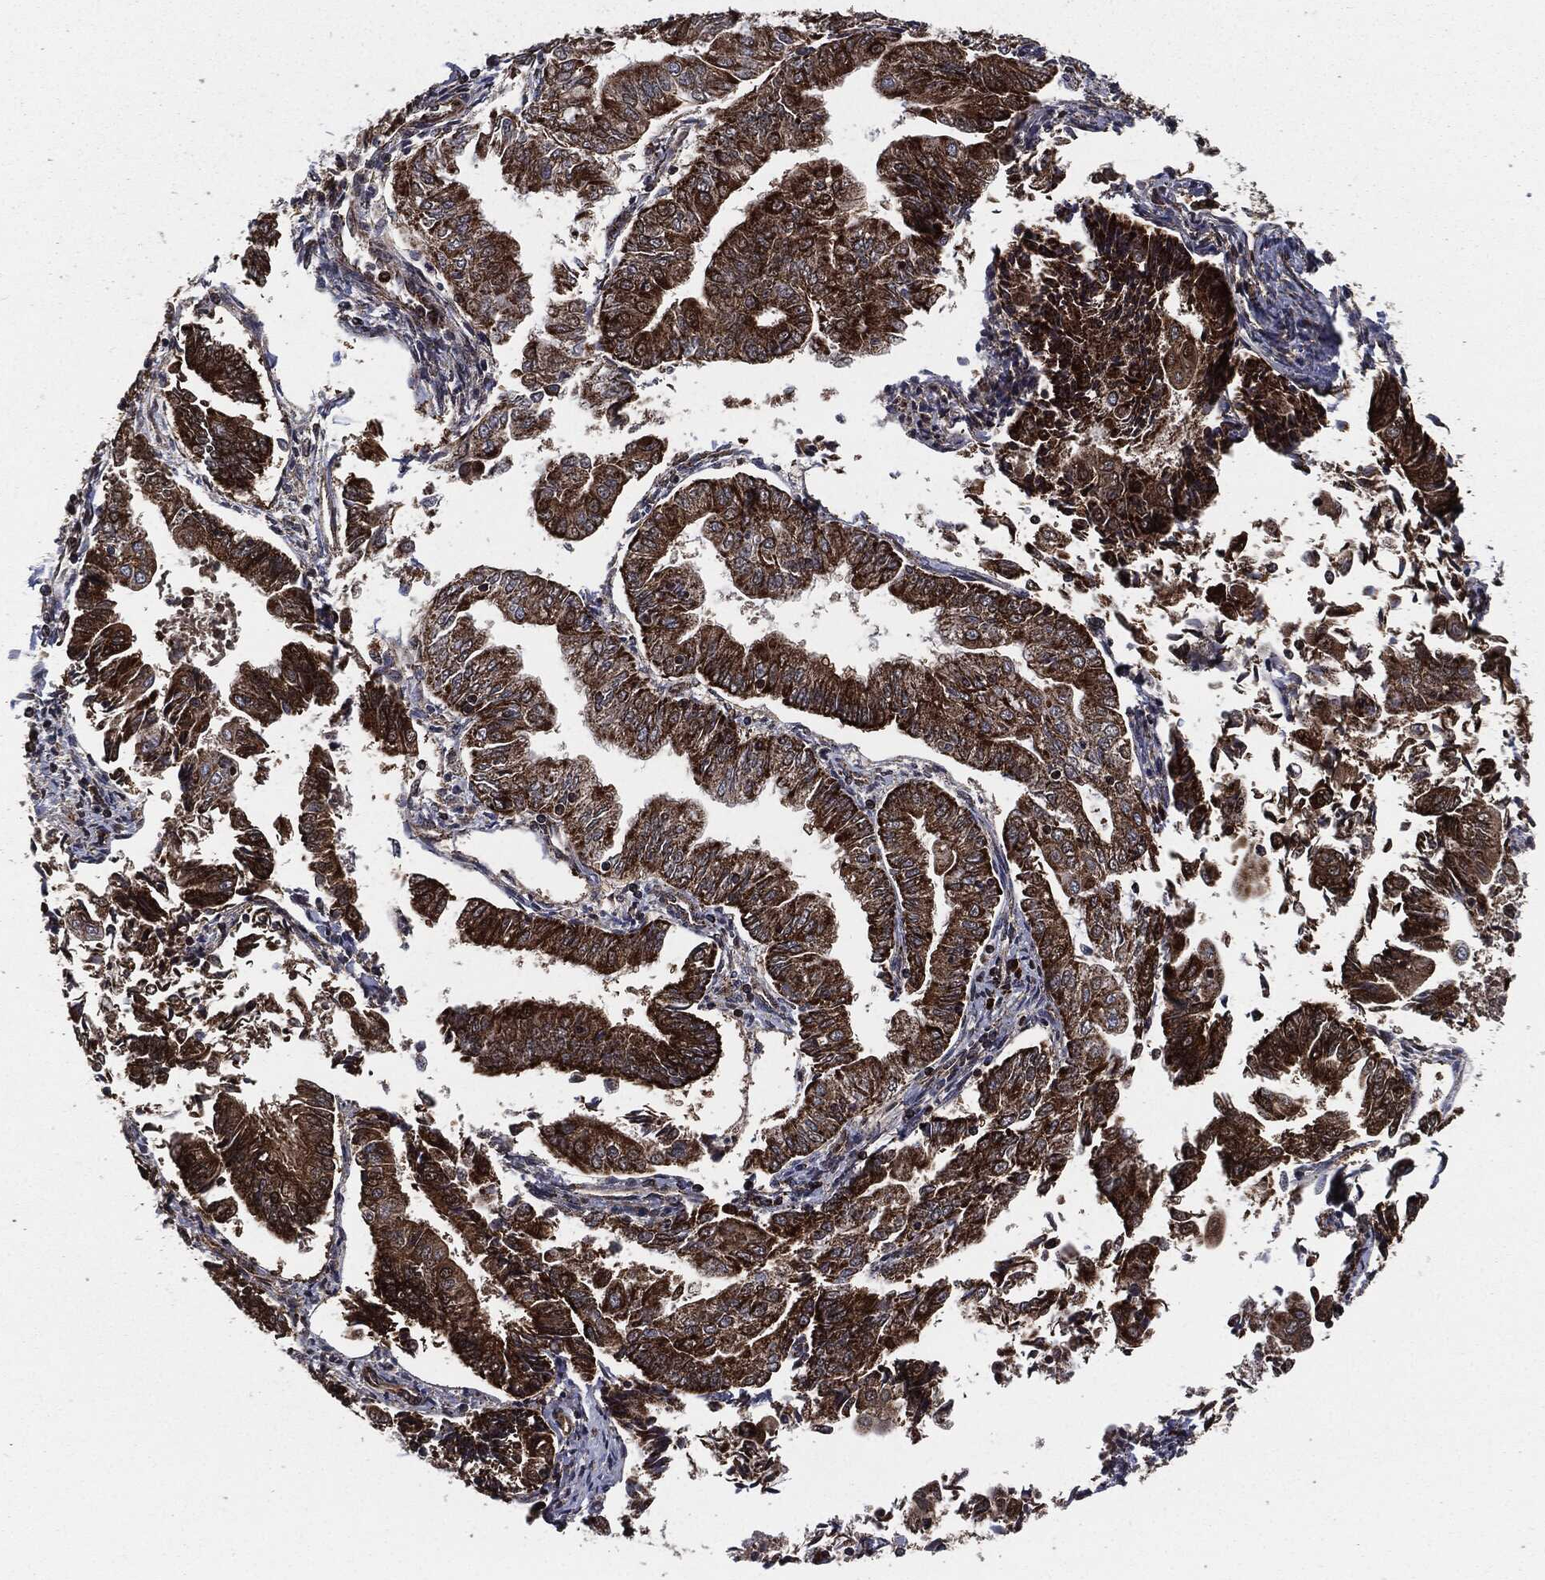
{"staining": {"intensity": "strong", "quantity": "25%-75%", "location": "cytoplasmic/membranous"}, "tissue": "endometrial cancer", "cell_type": "Tumor cells", "image_type": "cancer", "snomed": [{"axis": "morphology", "description": "Adenocarcinoma, NOS"}, {"axis": "topography", "description": "Endometrium"}], "caption": "Brown immunohistochemical staining in human endometrial cancer shows strong cytoplasmic/membranous staining in approximately 25%-75% of tumor cells. The protein is shown in brown color, while the nuclei are stained blue.", "gene": "FH", "patient": {"sex": "female", "age": 56}}